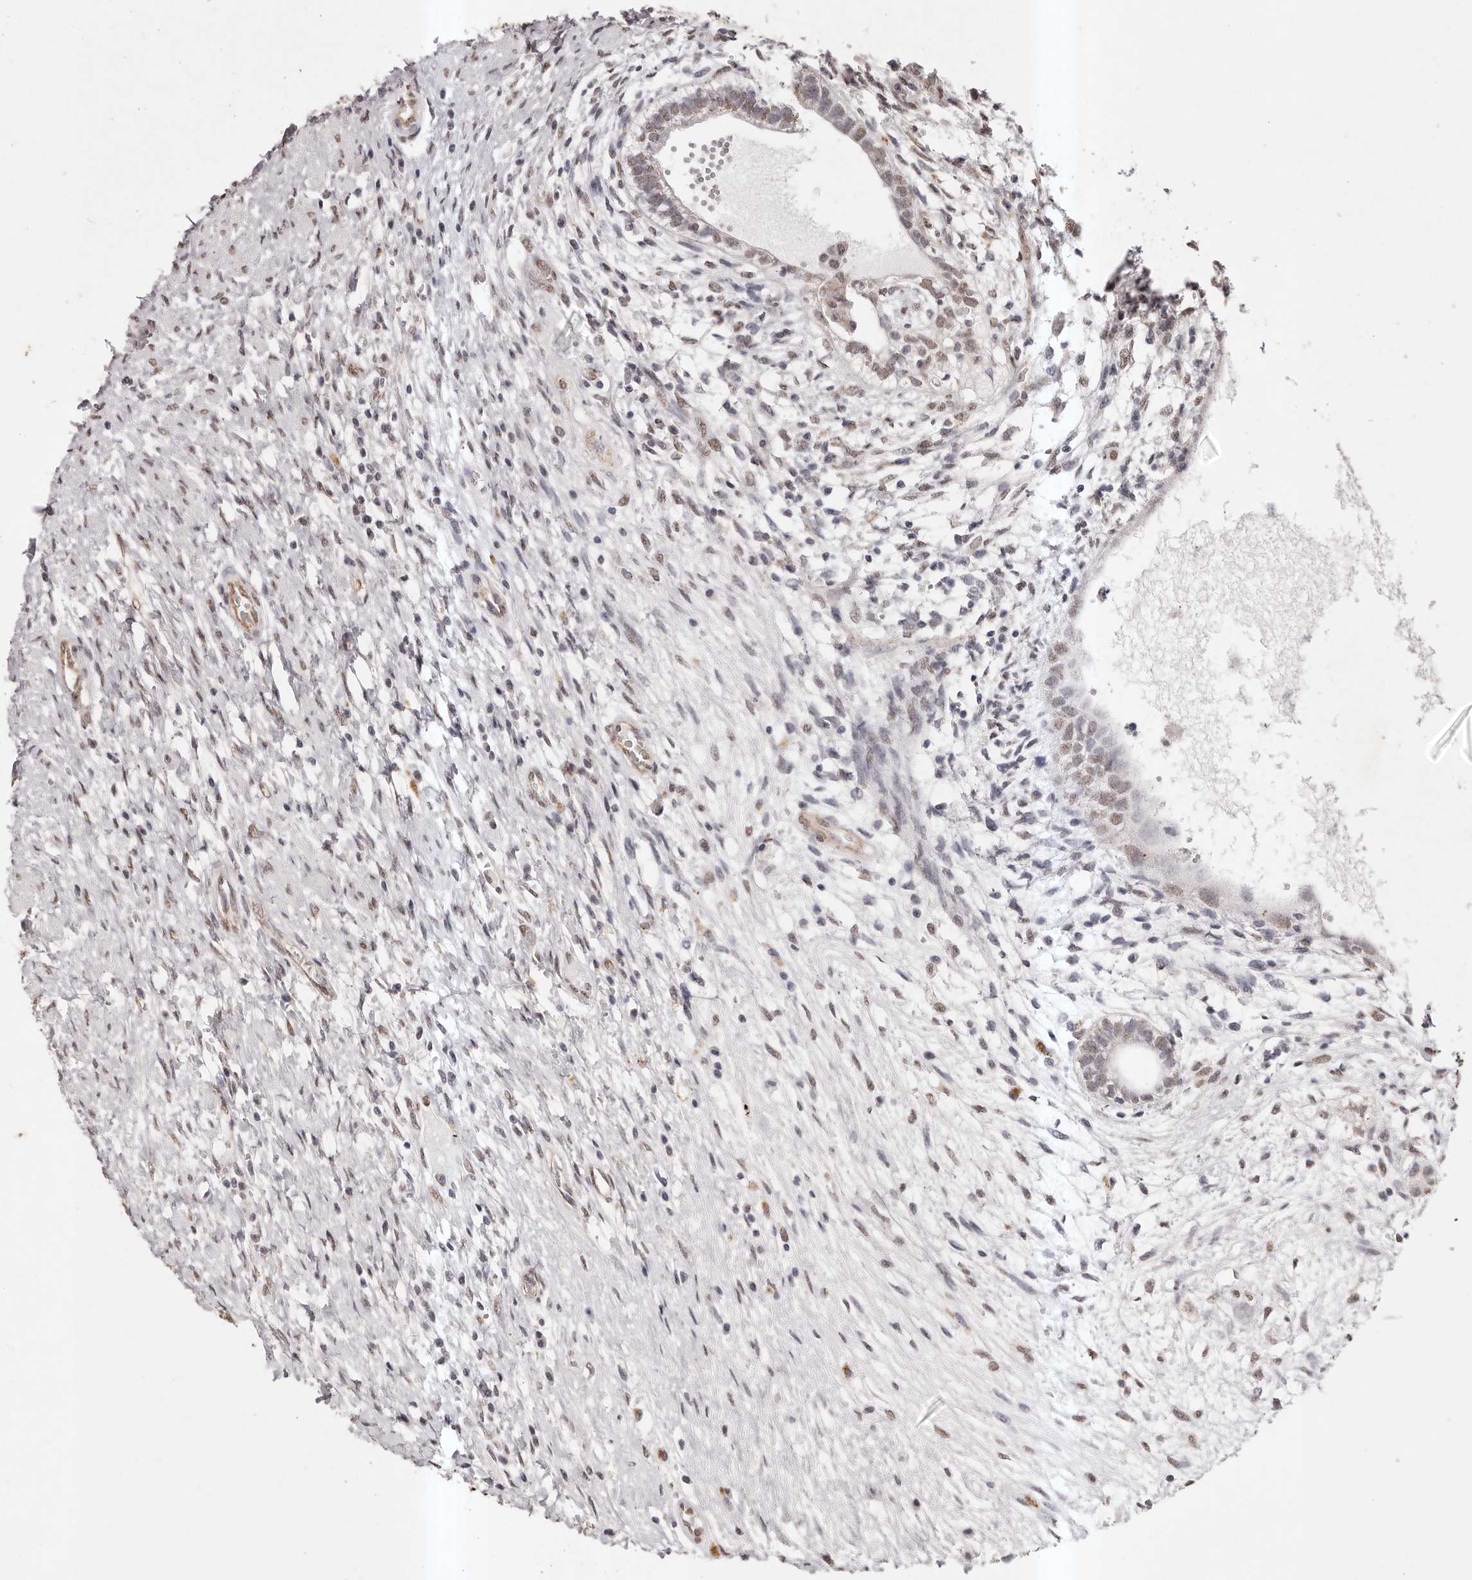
{"staining": {"intensity": "weak", "quantity": "25%-75%", "location": "nuclear"}, "tissue": "testis cancer", "cell_type": "Tumor cells", "image_type": "cancer", "snomed": [{"axis": "morphology", "description": "Carcinoma, Embryonal, NOS"}, {"axis": "topography", "description": "Testis"}], "caption": "This is a micrograph of IHC staining of testis cancer (embryonal carcinoma), which shows weak staining in the nuclear of tumor cells.", "gene": "RPS6KA5", "patient": {"sex": "male", "age": 26}}